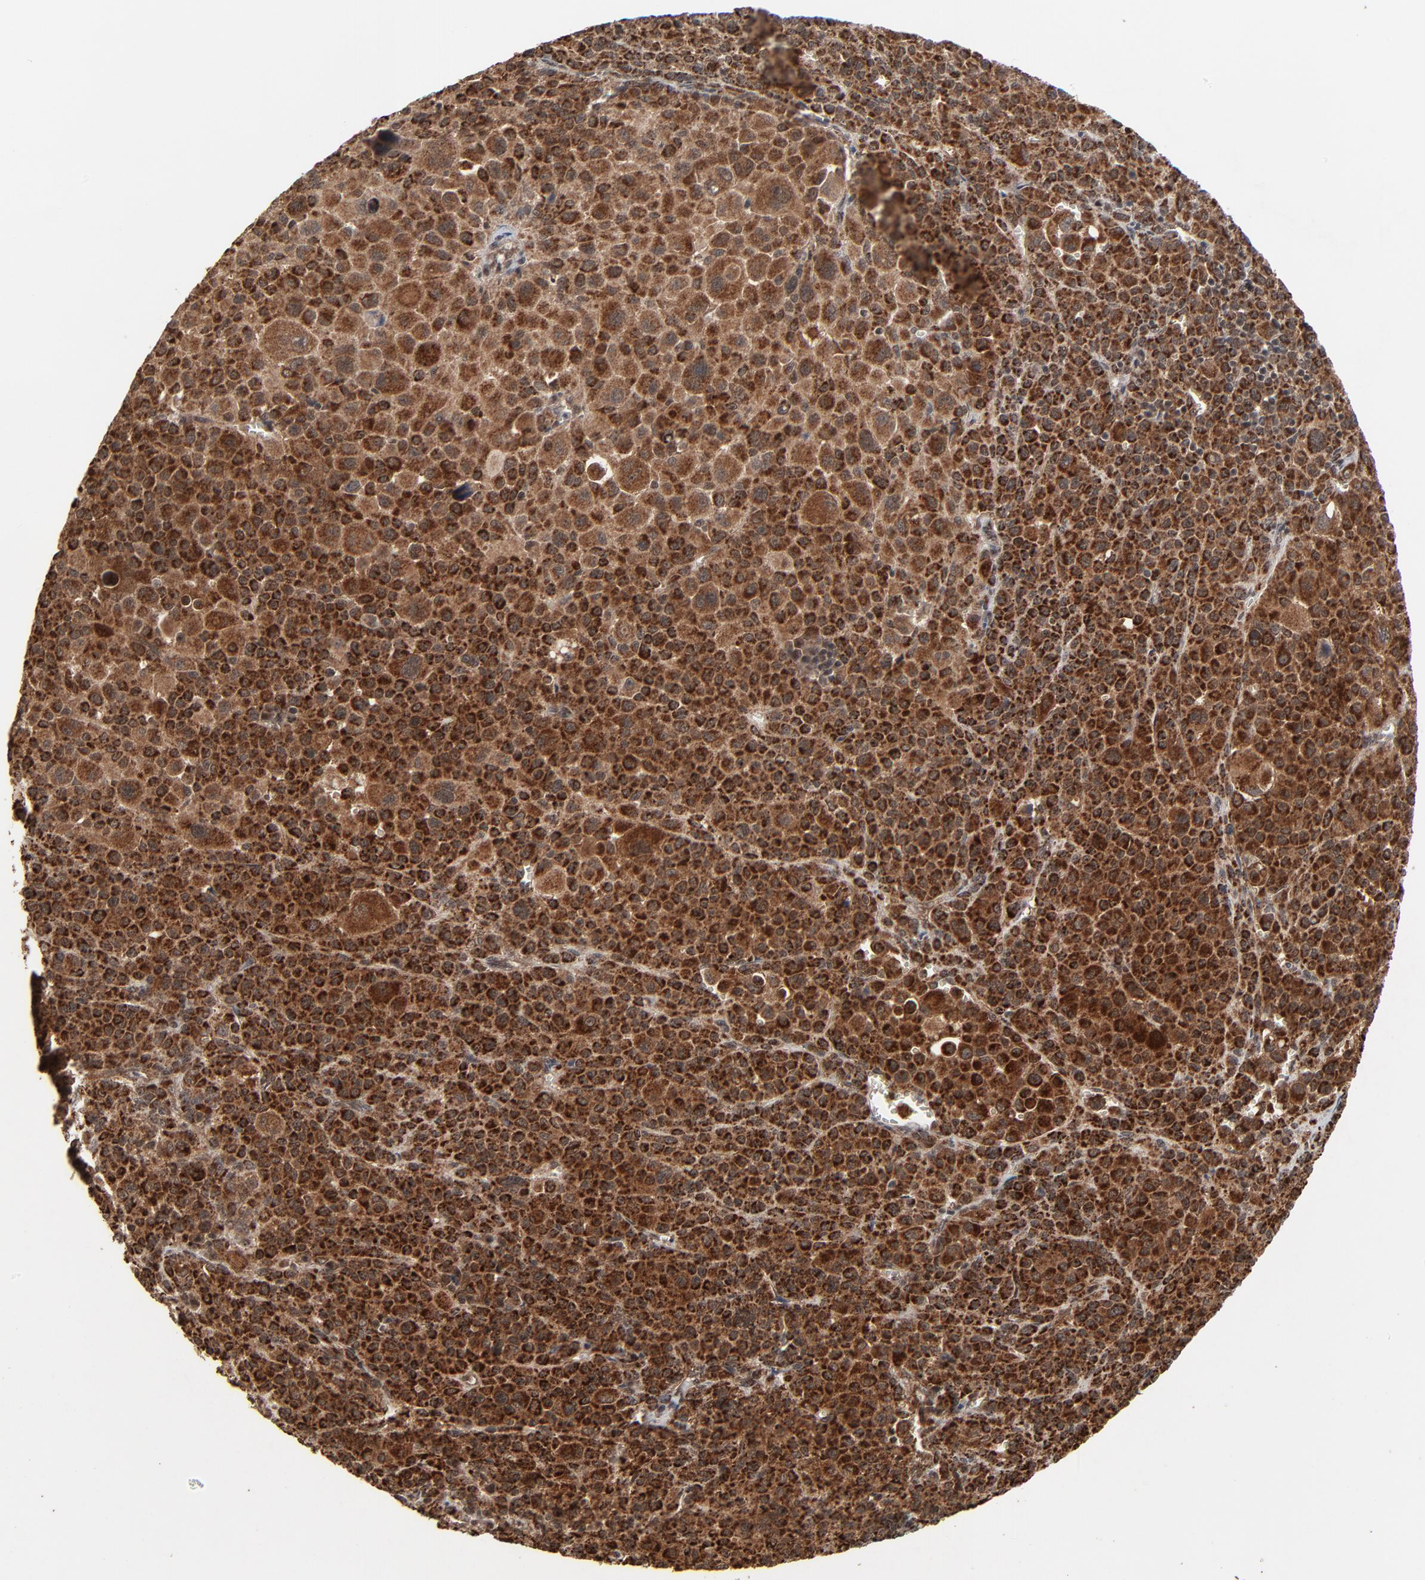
{"staining": {"intensity": "strong", "quantity": ">75%", "location": "cytoplasmic/membranous,nuclear"}, "tissue": "melanoma", "cell_type": "Tumor cells", "image_type": "cancer", "snomed": [{"axis": "morphology", "description": "Malignant melanoma, Metastatic site"}, {"axis": "topography", "description": "Skin"}], "caption": "Tumor cells show strong cytoplasmic/membranous and nuclear expression in approximately >75% of cells in melanoma.", "gene": "RHOJ", "patient": {"sex": "female", "age": 74}}